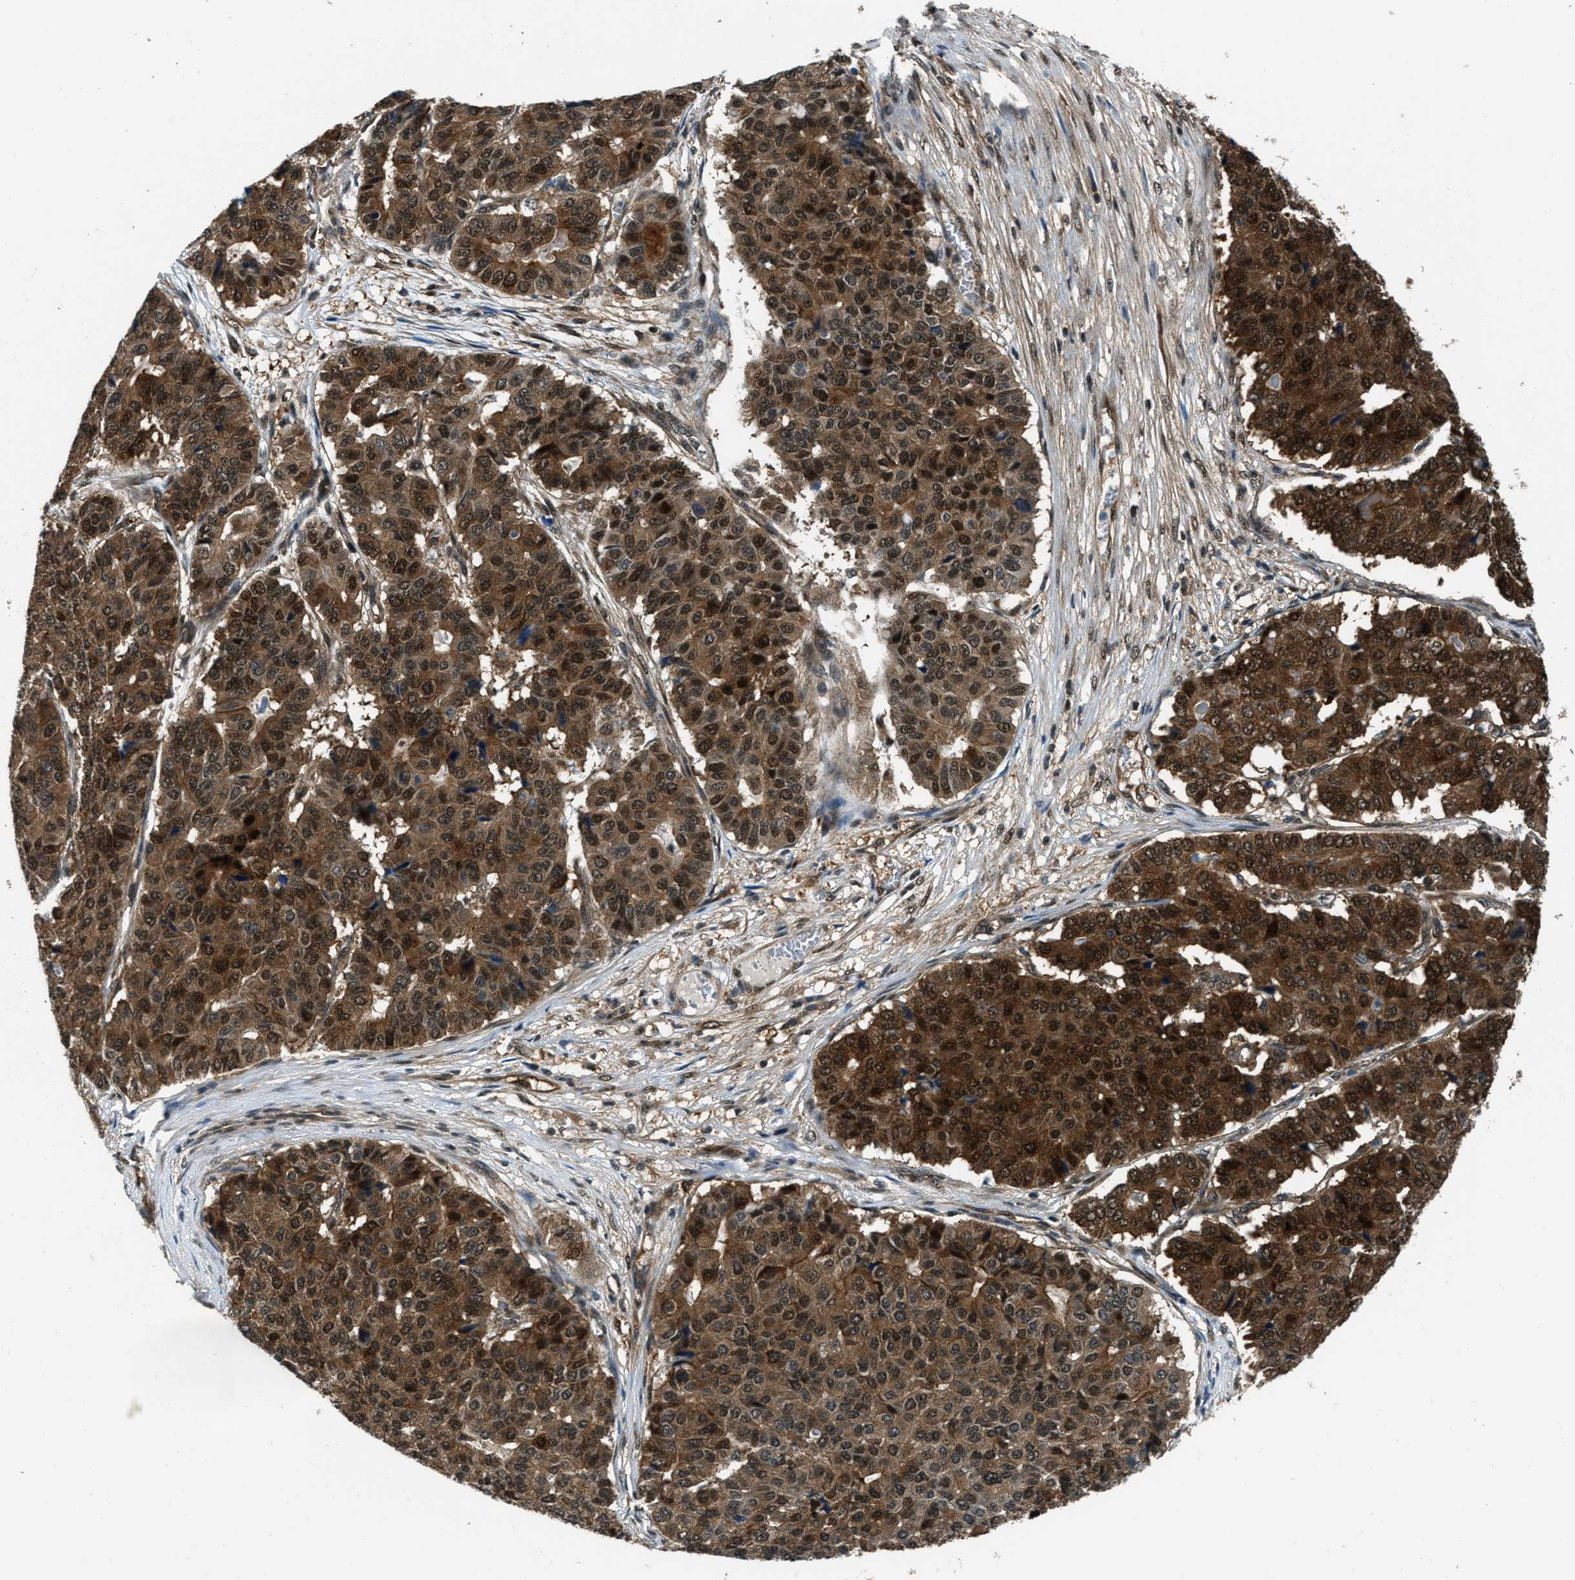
{"staining": {"intensity": "strong", "quantity": ">75%", "location": "cytoplasmic/membranous,nuclear"}, "tissue": "pancreatic cancer", "cell_type": "Tumor cells", "image_type": "cancer", "snomed": [{"axis": "morphology", "description": "Adenocarcinoma, NOS"}, {"axis": "topography", "description": "Pancreas"}], "caption": "Immunohistochemistry (IHC) micrograph of human pancreatic cancer (adenocarcinoma) stained for a protein (brown), which reveals high levels of strong cytoplasmic/membranous and nuclear expression in about >75% of tumor cells.", "gene": "NUDCD3", "patient": {"sex": "male", "age": 50}}